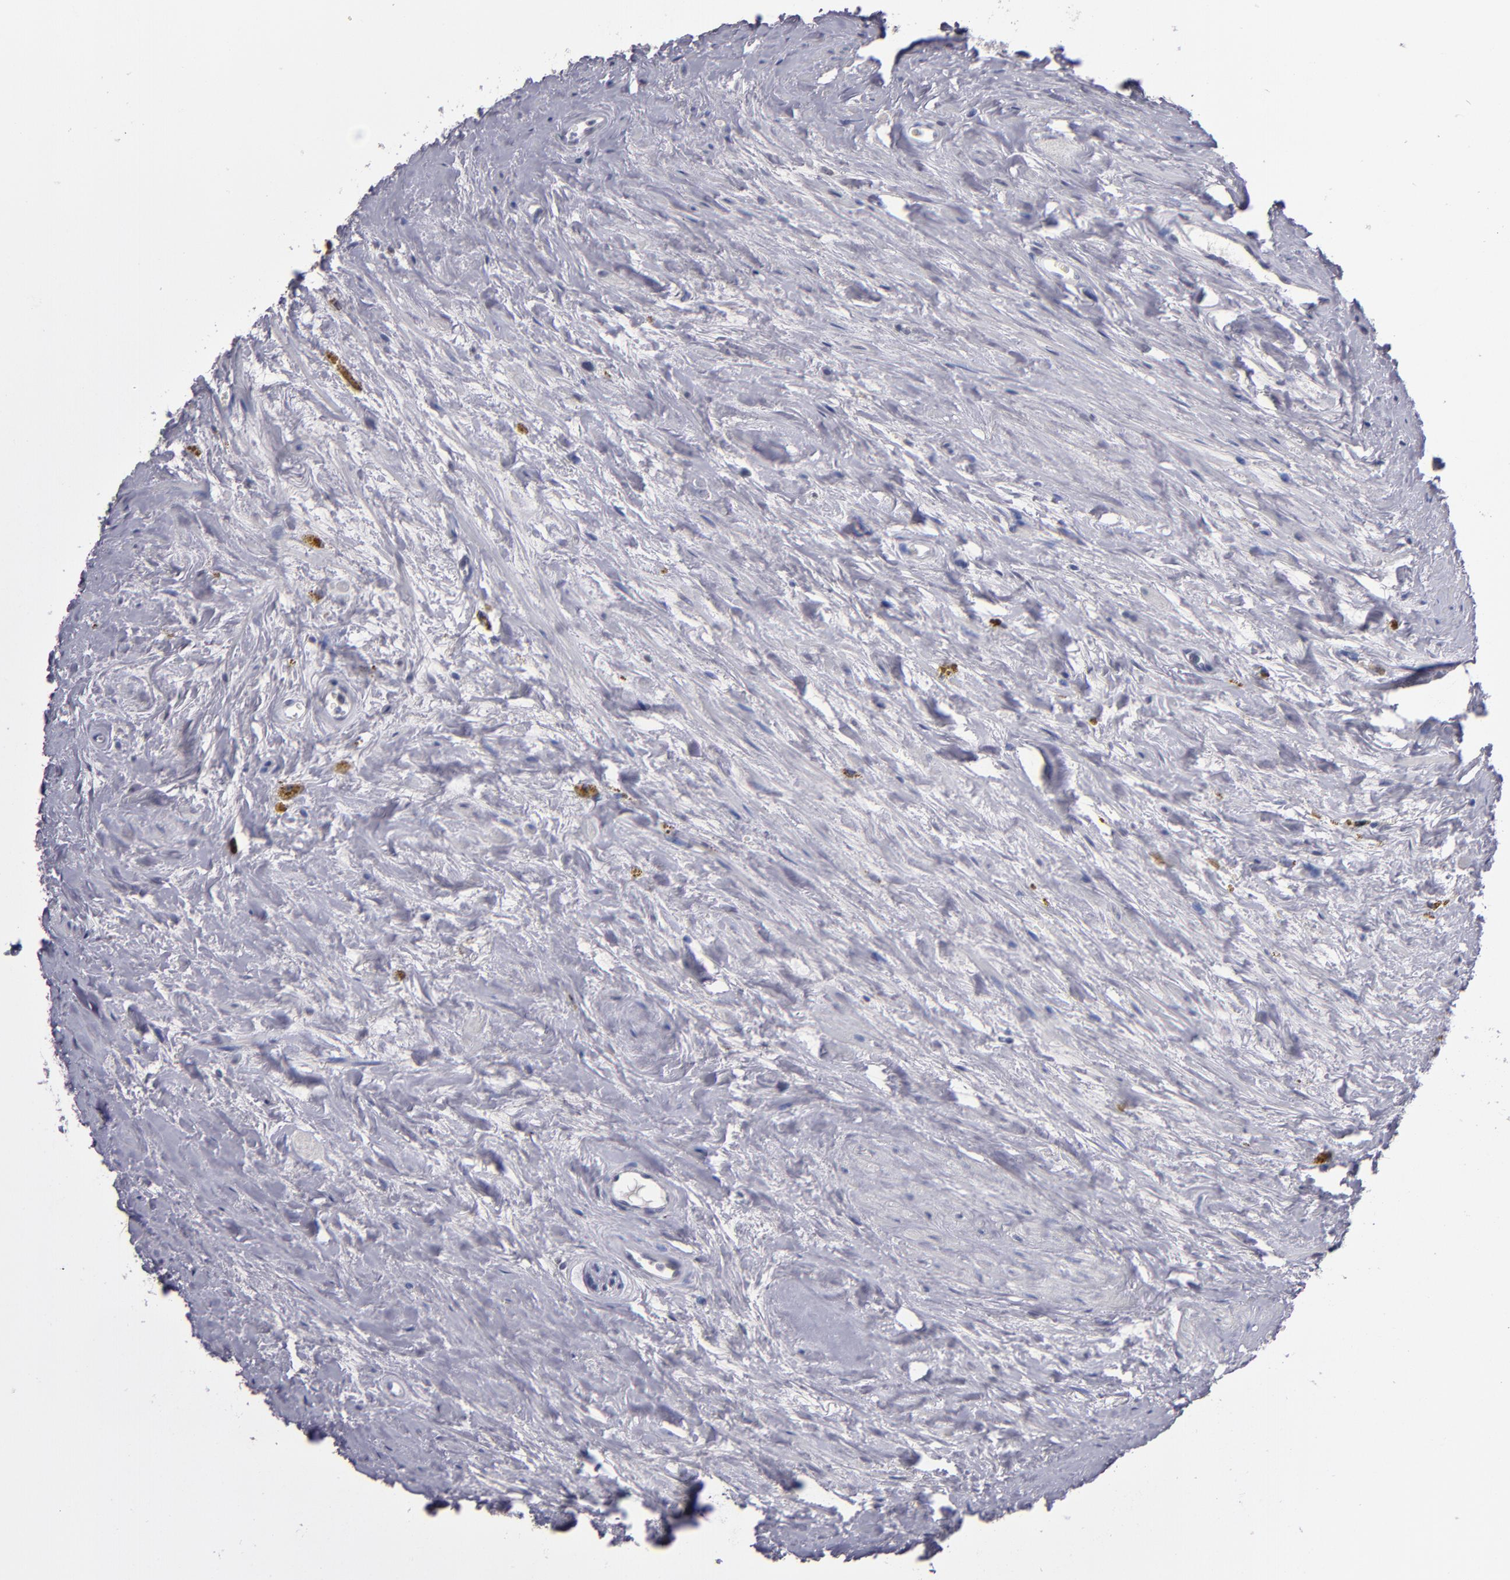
{"staining": {"intensity": "negative", "quantity": "none", "location": "none"}, "tissue": "prostate cancer", "cell_type": "Tumor cells", "image_type": "cancer", "snomed": [{"axis": "morphology", "description": "Adenocarcinoma, Medium grade"}, {"axis": "topography", "description": "Prostate"}], "caption": "A high-resolution histopathology image shows immunohistochemistry staining of medium-grade adenocarcinoma (prostate), which reveals no significant expression in tumor cells. Nuclei are stained in blue.", "gene": "OTUB2", "patient": {"sex": "male", "age": 79}}